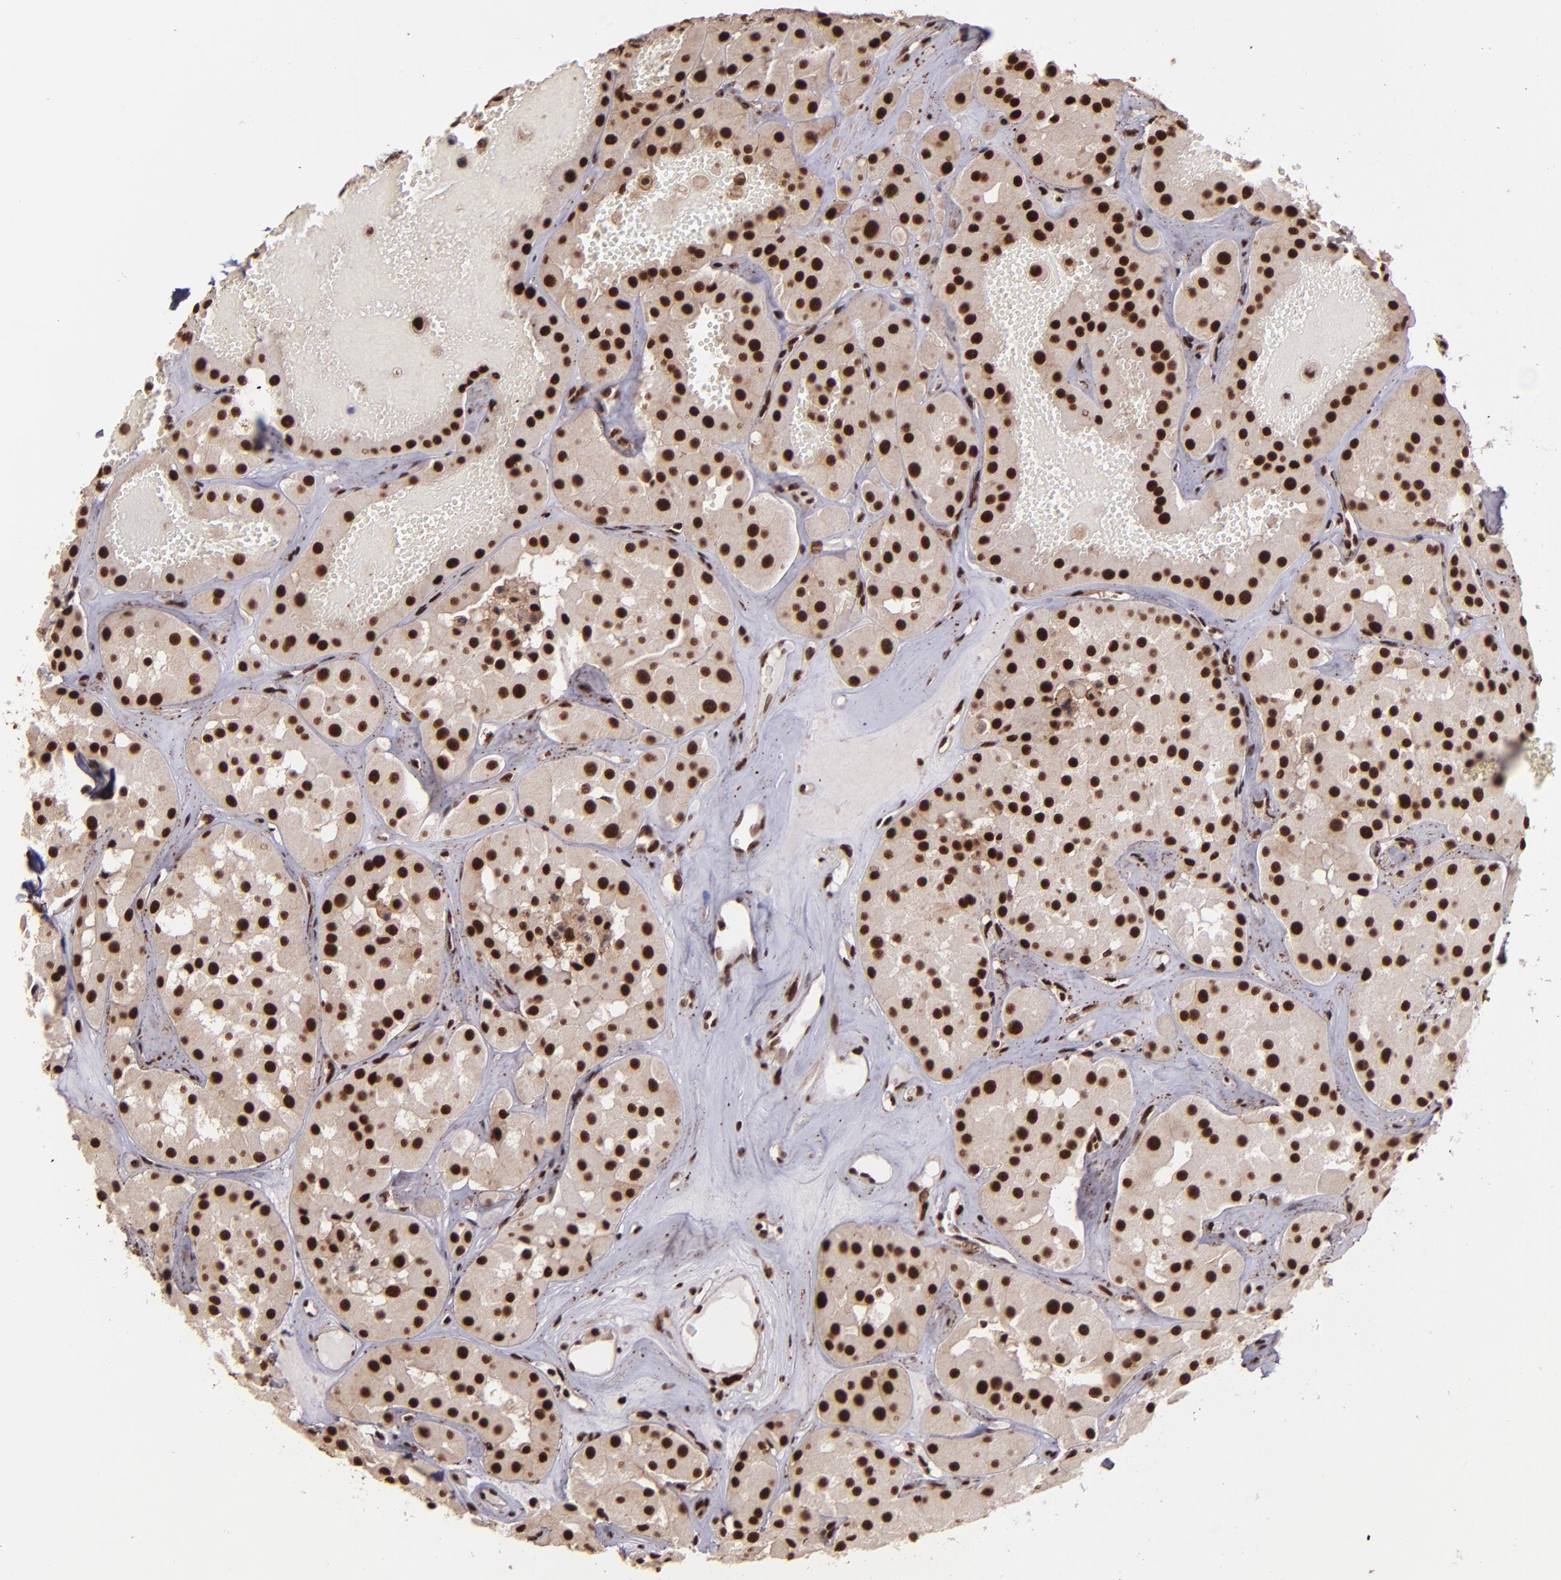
{"staining": {"intensity": "strong", "quantity": ">75%", "location": "cytoplasmic/membranous,nuclear"}, "tissue": "renal cancer", "cell_type": "Tumor cells", "image_type": "cancer", "snomed": [{"axis": "morphology", "description": "Adenocarcinoma, uncertain malignant potential"}, {"axis": "topography", "description": "Kidney"}], "caption": "Adenocarcinoma,  uncertain malignant potential (renal) tissue displays strong cytoplasmic/membranous and nuclear expression in about >75% of tumor cells (brown staining indicates protein expression, while blue staining denotes nuclei).", "gene": "PQBP1", "patient": {"sex": "male", "age": 63}}